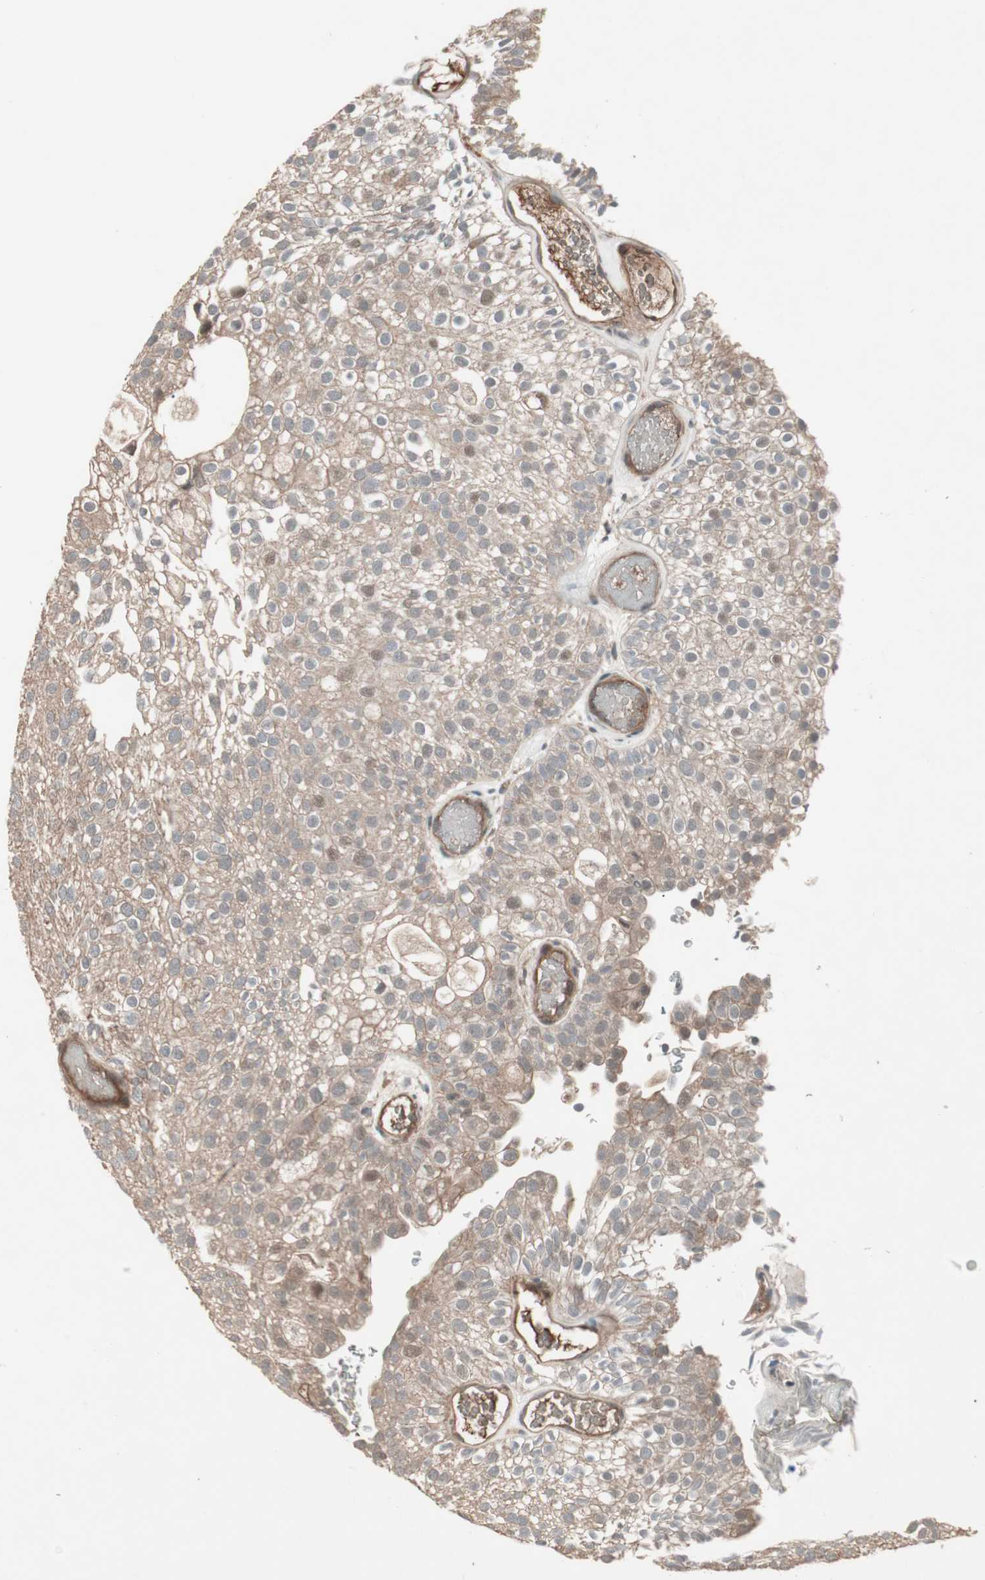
{"staining": {"intensity": "moderate", "quantity": ">75%", "location": "cytoplasmic/membranous"}, "tissue": "urothelial cancer", "cell_type": "Tumor cells", "image_type": "cancer", "snomed": [{"axis": "morphology", "description": "Urothelial carcinoma, Low grade"}, {"axis": "topography", "description": "Urinary bladder"}], "caption": "Urothelial cancer tissue demonstrates moderate cytoplasmic/membranous expression in approximately >75% of tumor cells", "gene": "TFPI", "patient": {"sex": "male", "age": 78}}